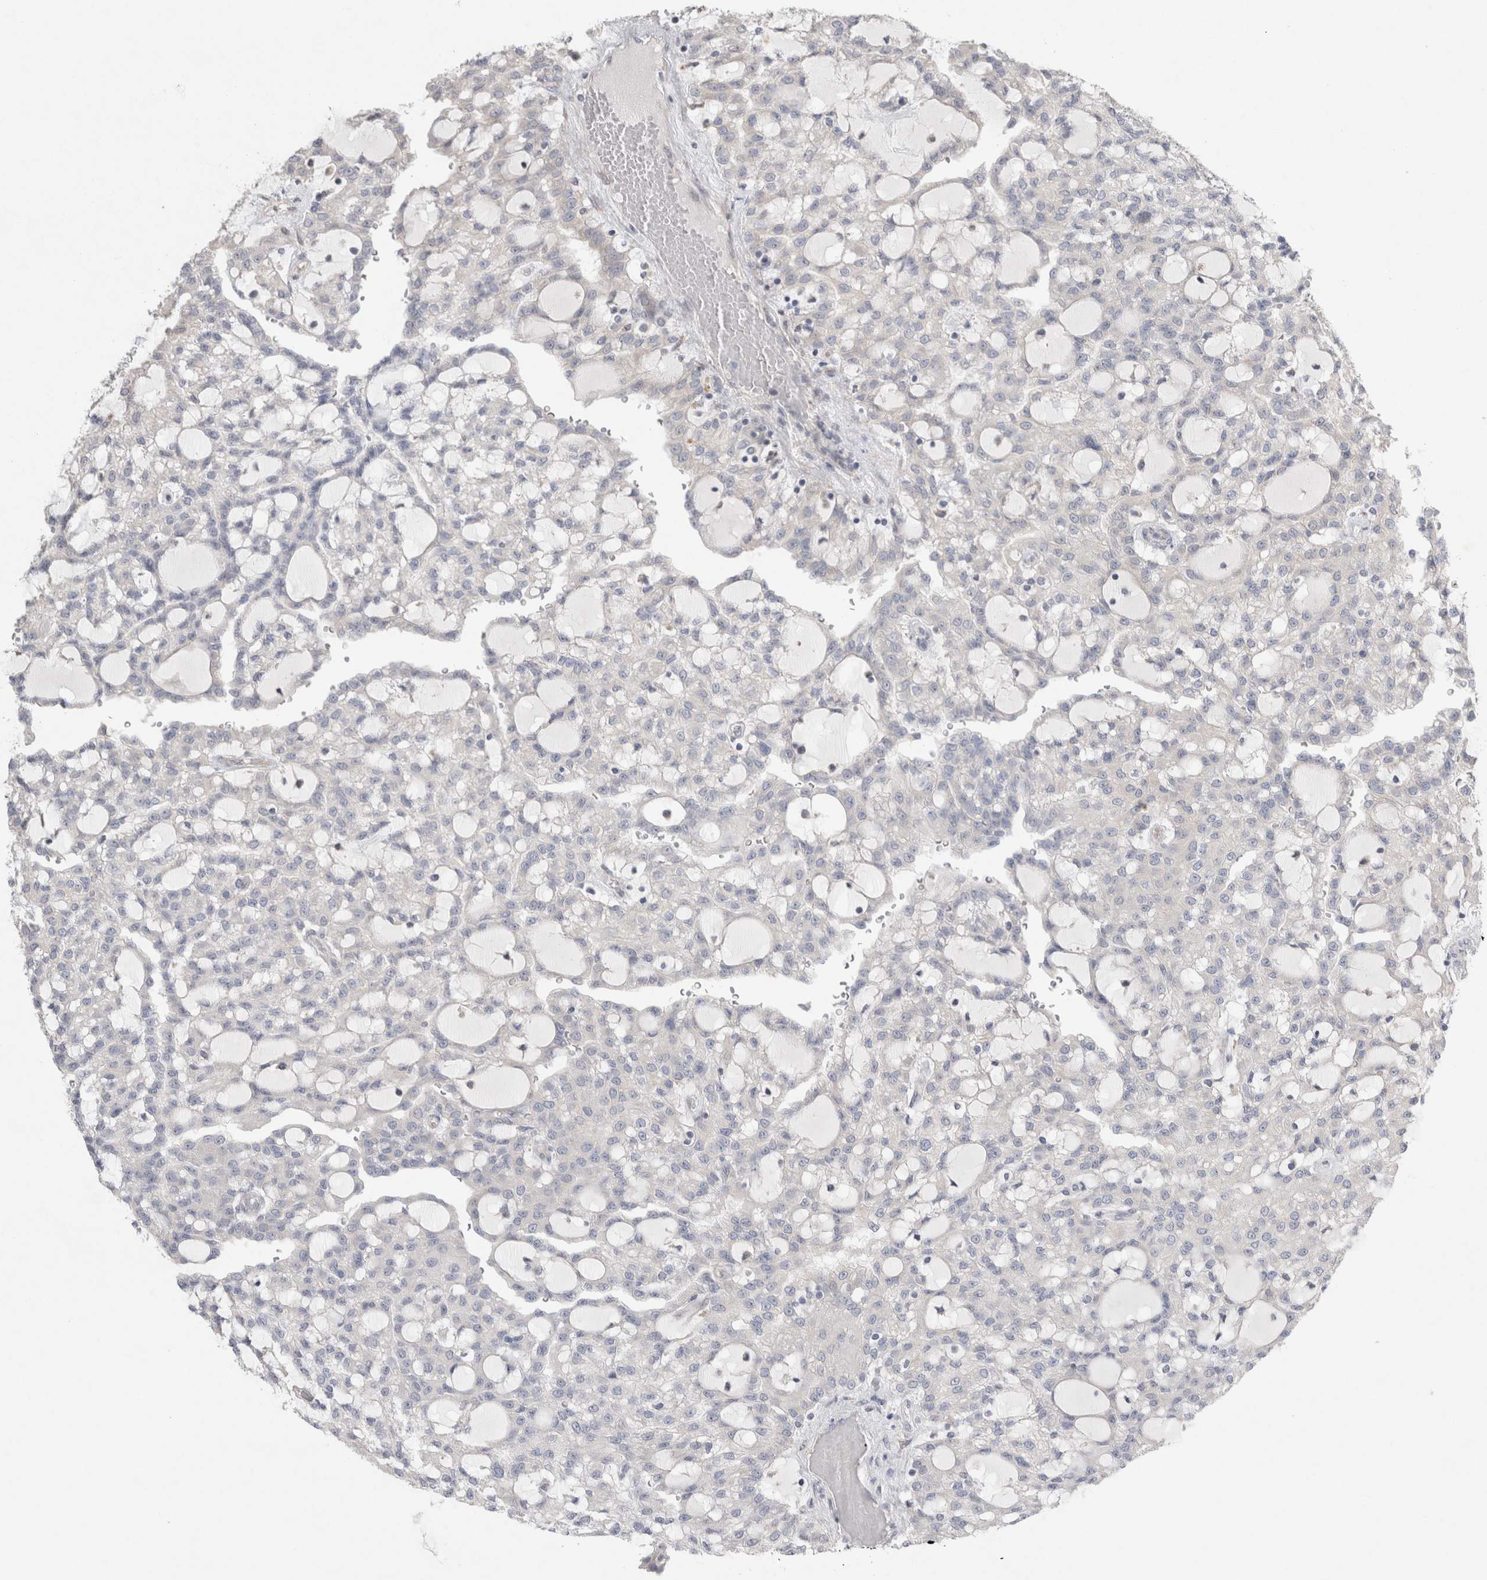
{"staining": {"intensity": "negative", "quantity": "none", "location": "none"}, "tissue": "renal cancer", "cell_type": "Tumor cells", "image_type": "cancer", "snomed": [{"axis": "morphology", "description": "Adenocarcinoma, NOS"}, {"axis": "topography", "description": "Kidney"}], "caption": "Immunohistochemical staining of human renal cancer (adenocarcinoma) displays no significant positivity in tumor cells.", "gene": "TRMT9B", "patient": {"sex": "male", "age": 63}}